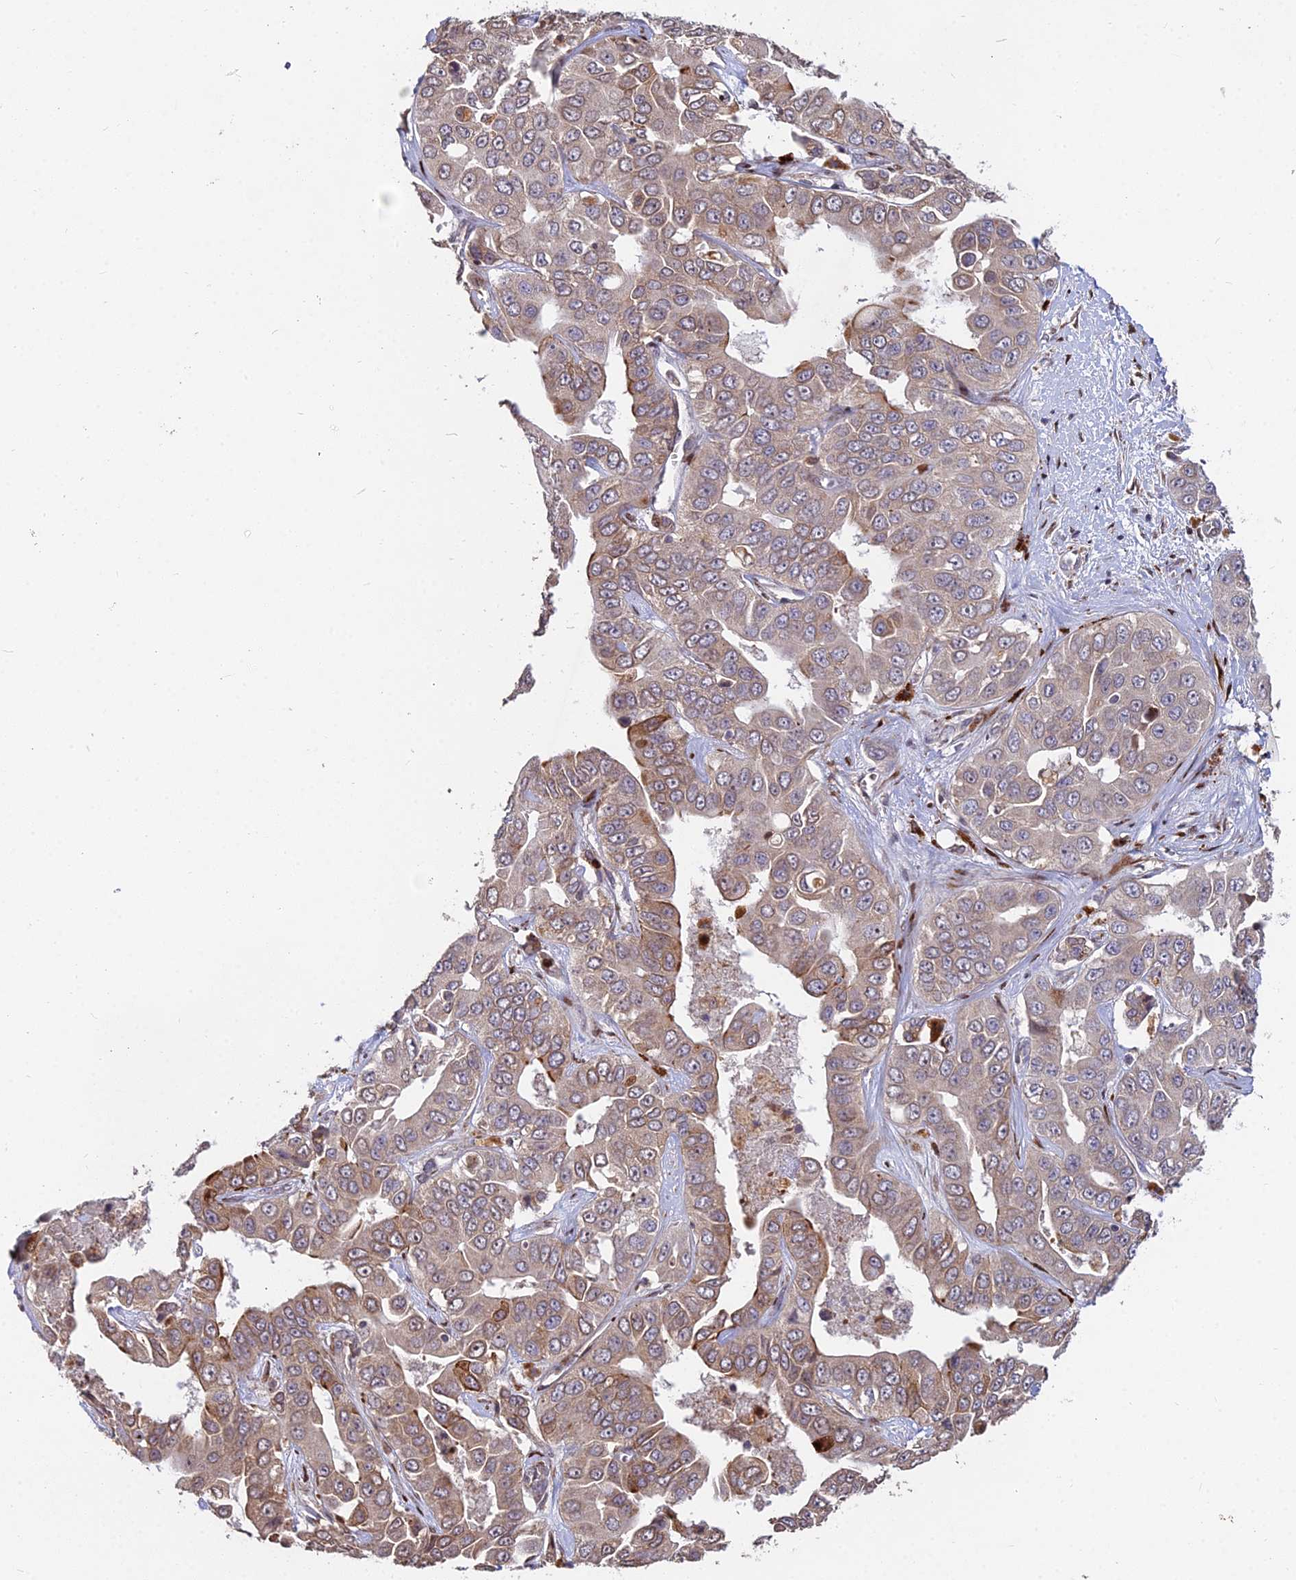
{"staining": {"intensity": "moderate", "quantity": "<25%", "location": "cytoplasmic/membranous"}, "tissue": "liver cancer", "cell_type": "Tumor cells", "image_type": "cancer", "snomed": [{"axis": "morphology", "description": "Cholangiocarcinoma"}, {"axis": "topography", "description": "Liver"}], "caption": "Protein expression analysis of liver cholangiocarcinoma exhibits moderate cytoplasmic/membranous positivity in about <25% of tumor cells. Immunohistochemistry stains the protein of interest in brown and the nuclei are stained blue.", "gene": "RBMS2", "patient": {"sex": "female", "age": 52}}